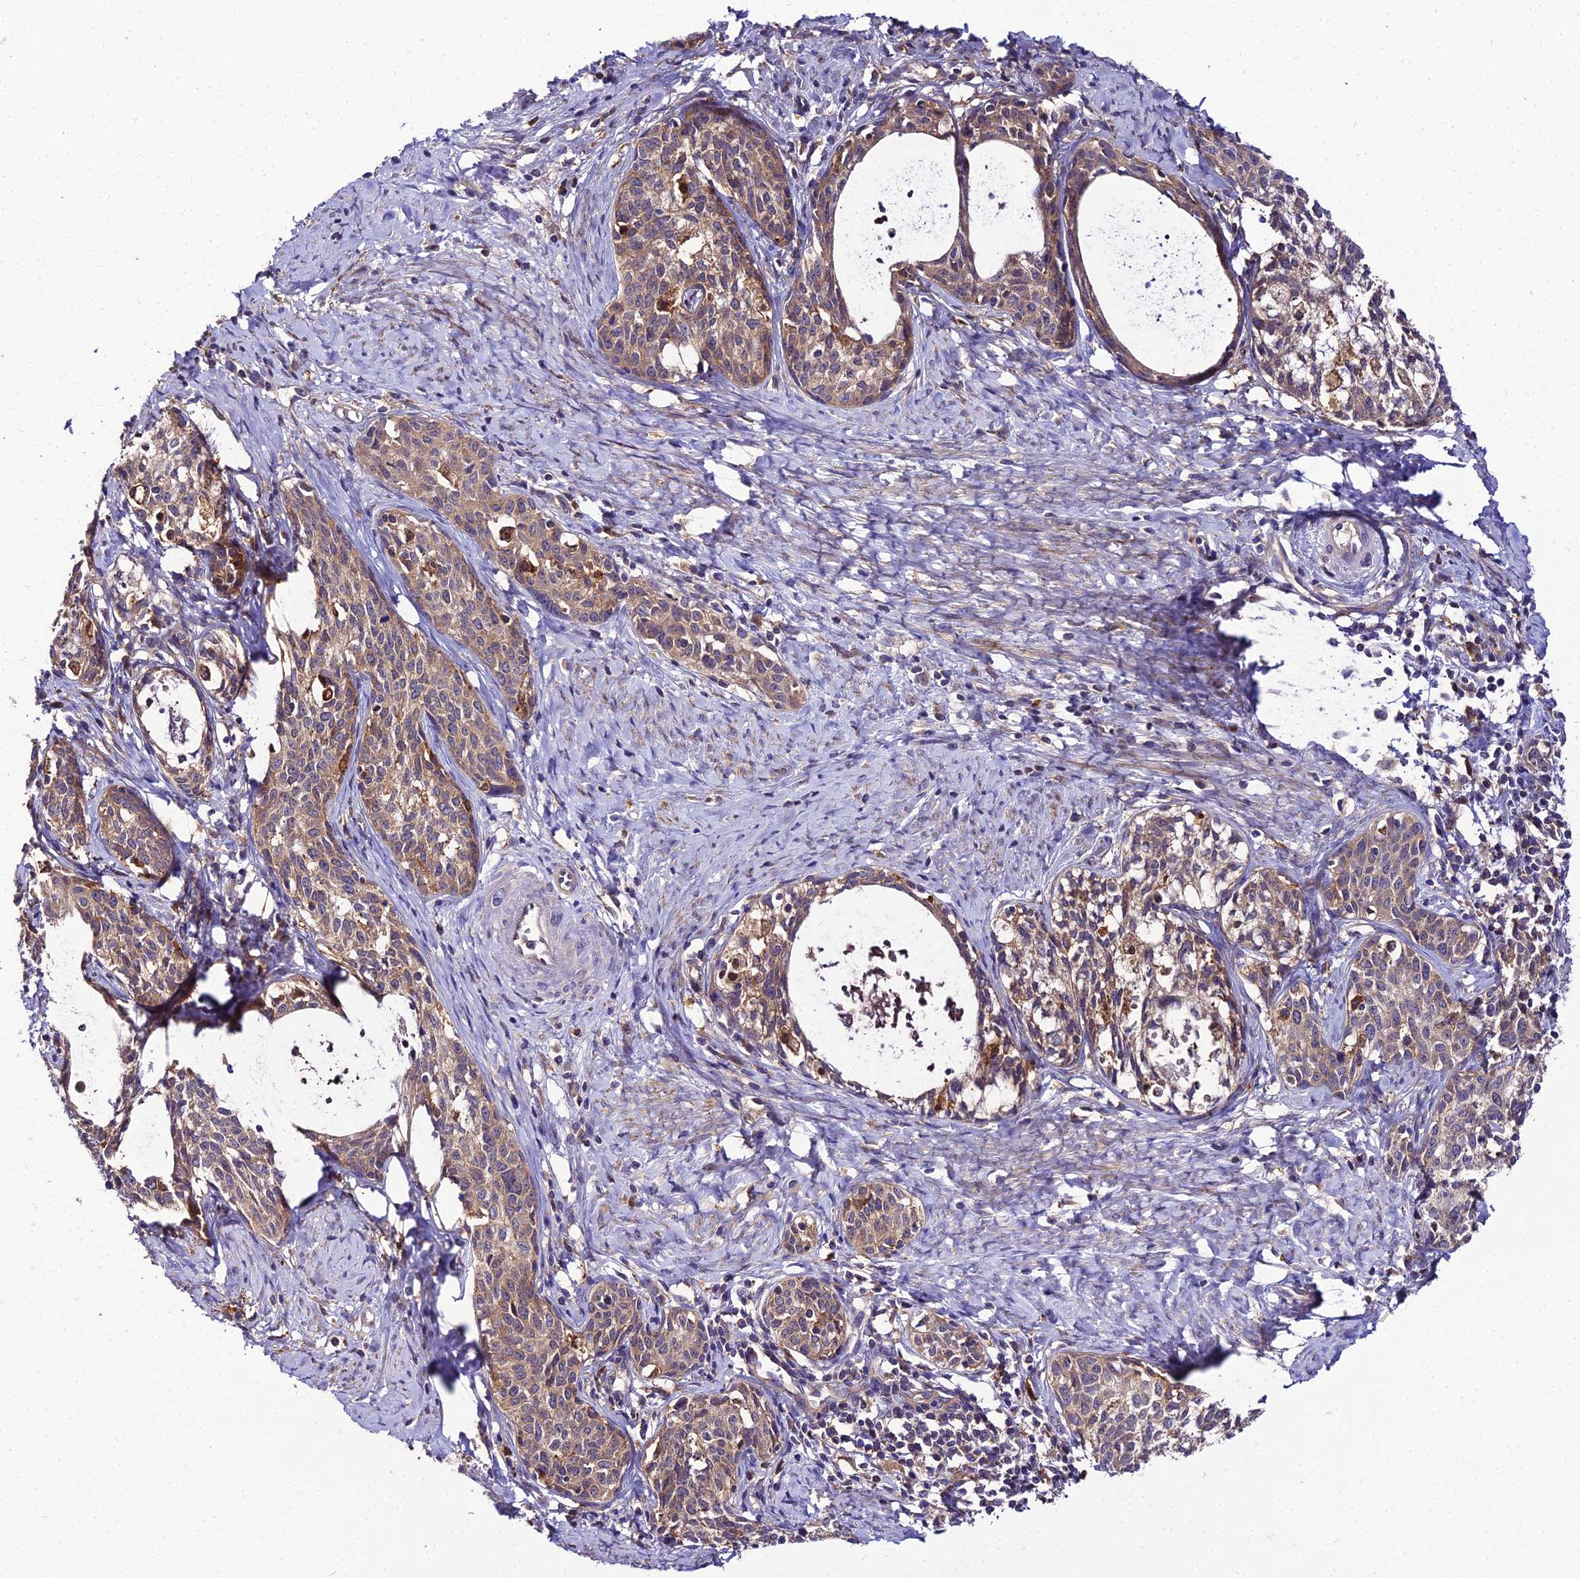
{"staining": {"intensity": "moderate", "quantity": "25%-75%", "location": "cytoplasmic/membranous"}, "tissue": "cervical cancer", "cell_type": "Tumor cells", "image_type": "cancer", "snomed": [{"axis": "morphology", "description": "Squamous cell carcinoma, NOS"}, {"axis": "topography", "description": "Cervix"}], "caption": "Immunohistochemical staining of cervical cancer exhibits medium levels of moderate cytoplasmic/membranous positivity in approximately 25%-75% of tumor cells. The staining is performed using DAB brown chromogen to label protein expression. The nuclei are counter-stained blue using hematoxylin.", "gene": "C2orf69", "patient": {"sex": "female", "age": 52}}